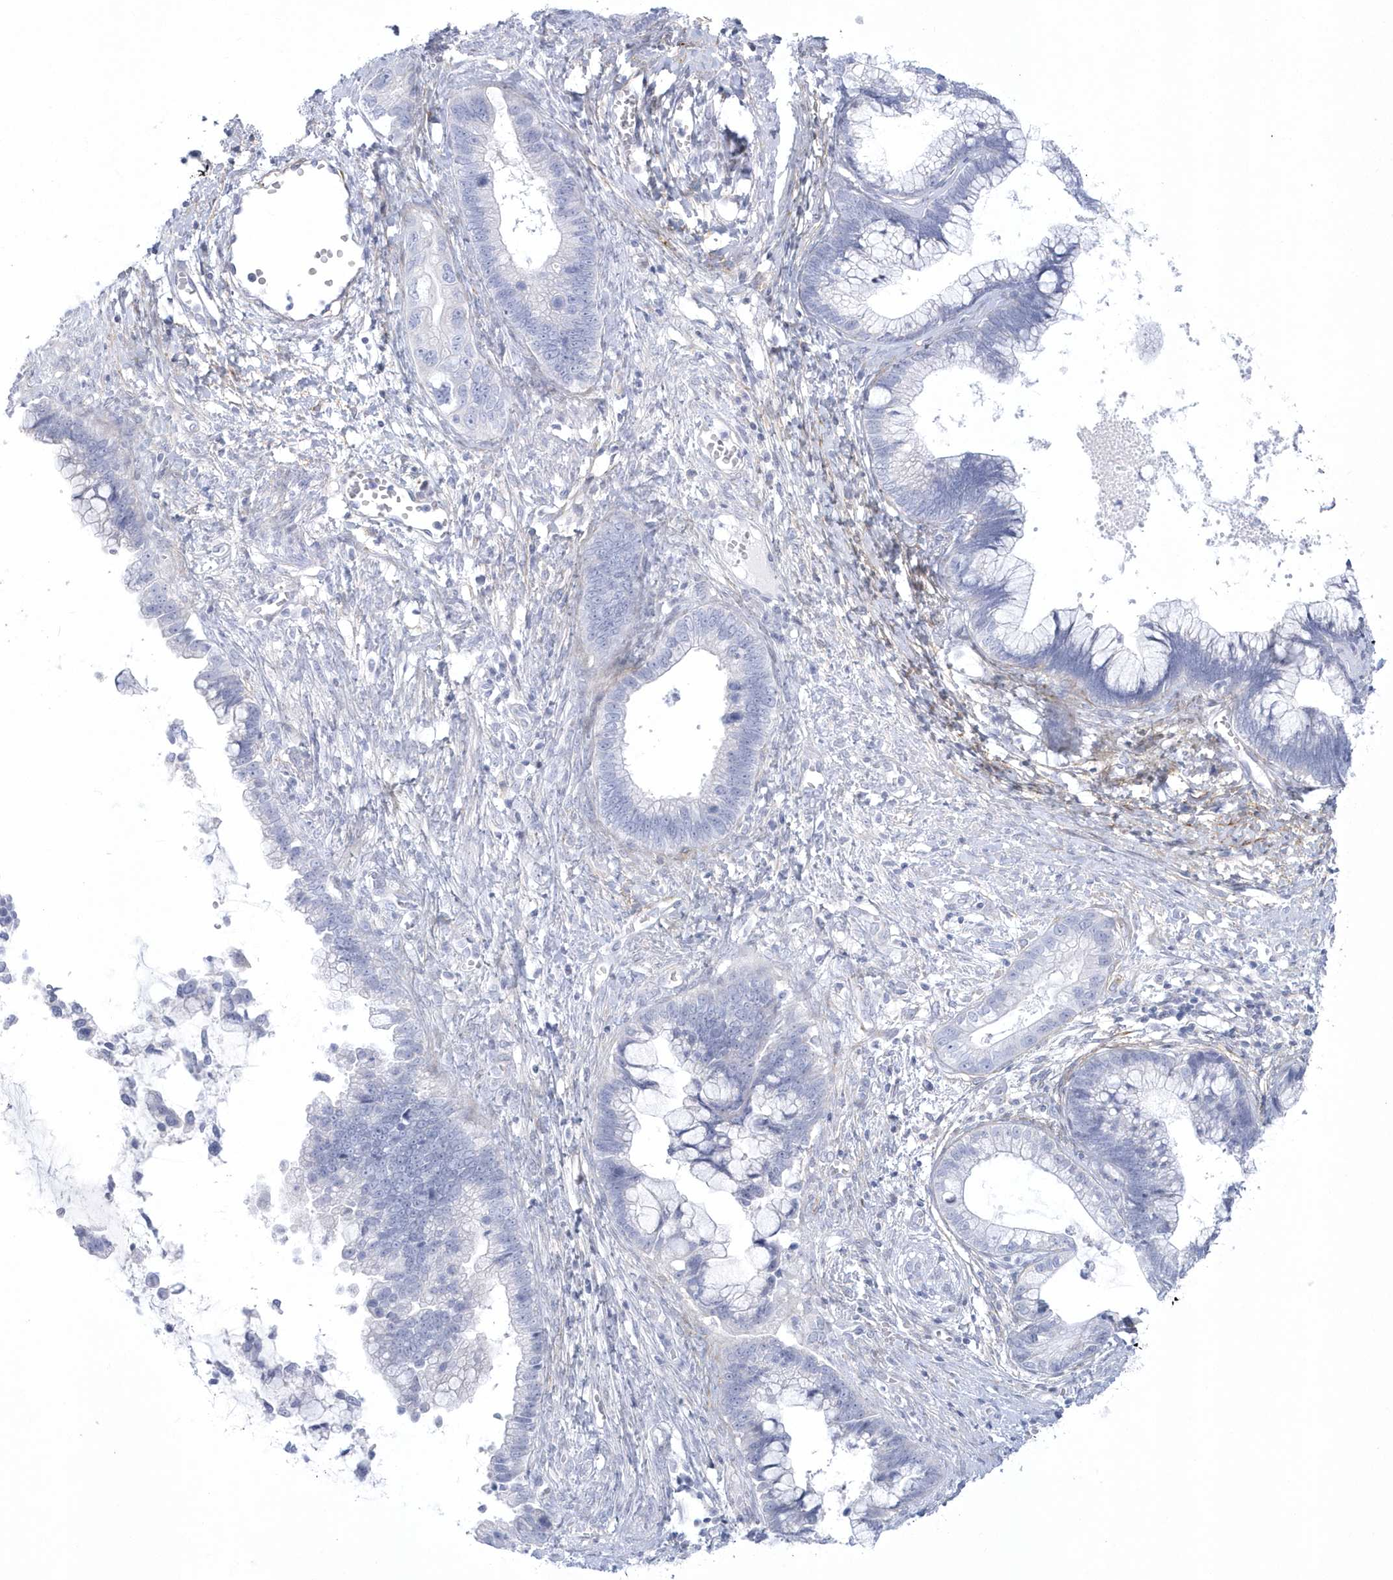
{"staining": {"intensity": "negative", "quantity": "none", "location": "none"}, "tissue": "cervical cancer", "cell_type": "Tumor cells", "image_type": "cancer", "snomed": [{"axis": "morphology", "description": "Adenocarcinoma, NOS"}, {"axis": "topography", "description": "Cervix"}], "caption": "Protein analysis of cervical cancer displays no significant expression in tumor cells.", "gene": "WDR27", "patient": {"sex": "female", "age": 44}}